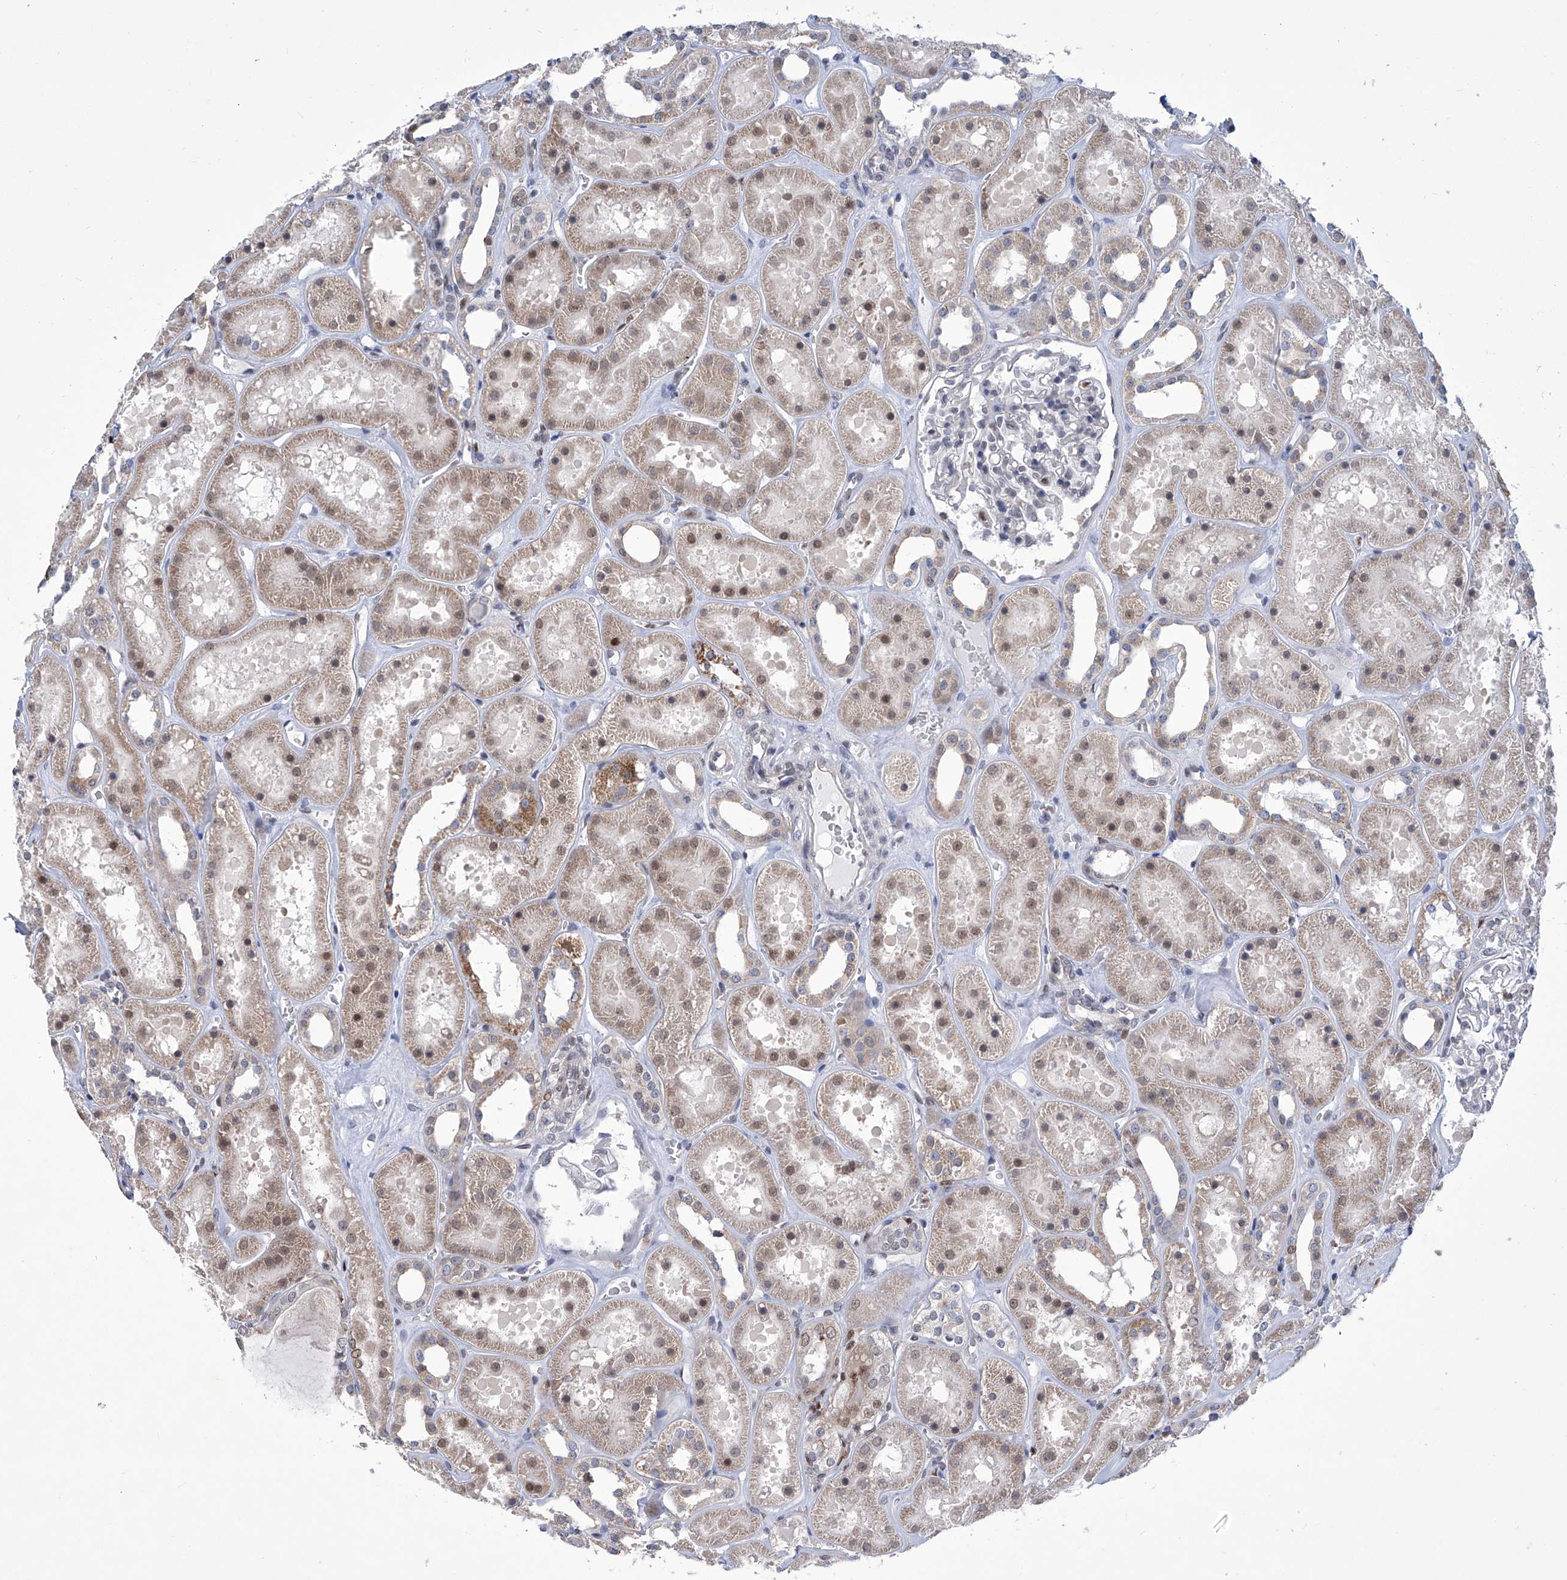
{"staining": {"intensity": "moderate", "quantity": "<25%", "location": "nuclear"}, "tissue": "kidney", "cell_type": "Cells in glomeruli", "image_type": "normal", "snomed": [{"axis": "morphology", "description": "Normal tissue, NOS"}, {"axis": "topography", "description": "Kidney"}], "caption": "The micrograph shows staining of unremarkable kidney, revealing moderate nuclear protein expression (brown color) within cells in glomeruli.", "gene": "SREBF2", "patient": {"sex": "female", "age": 41}}